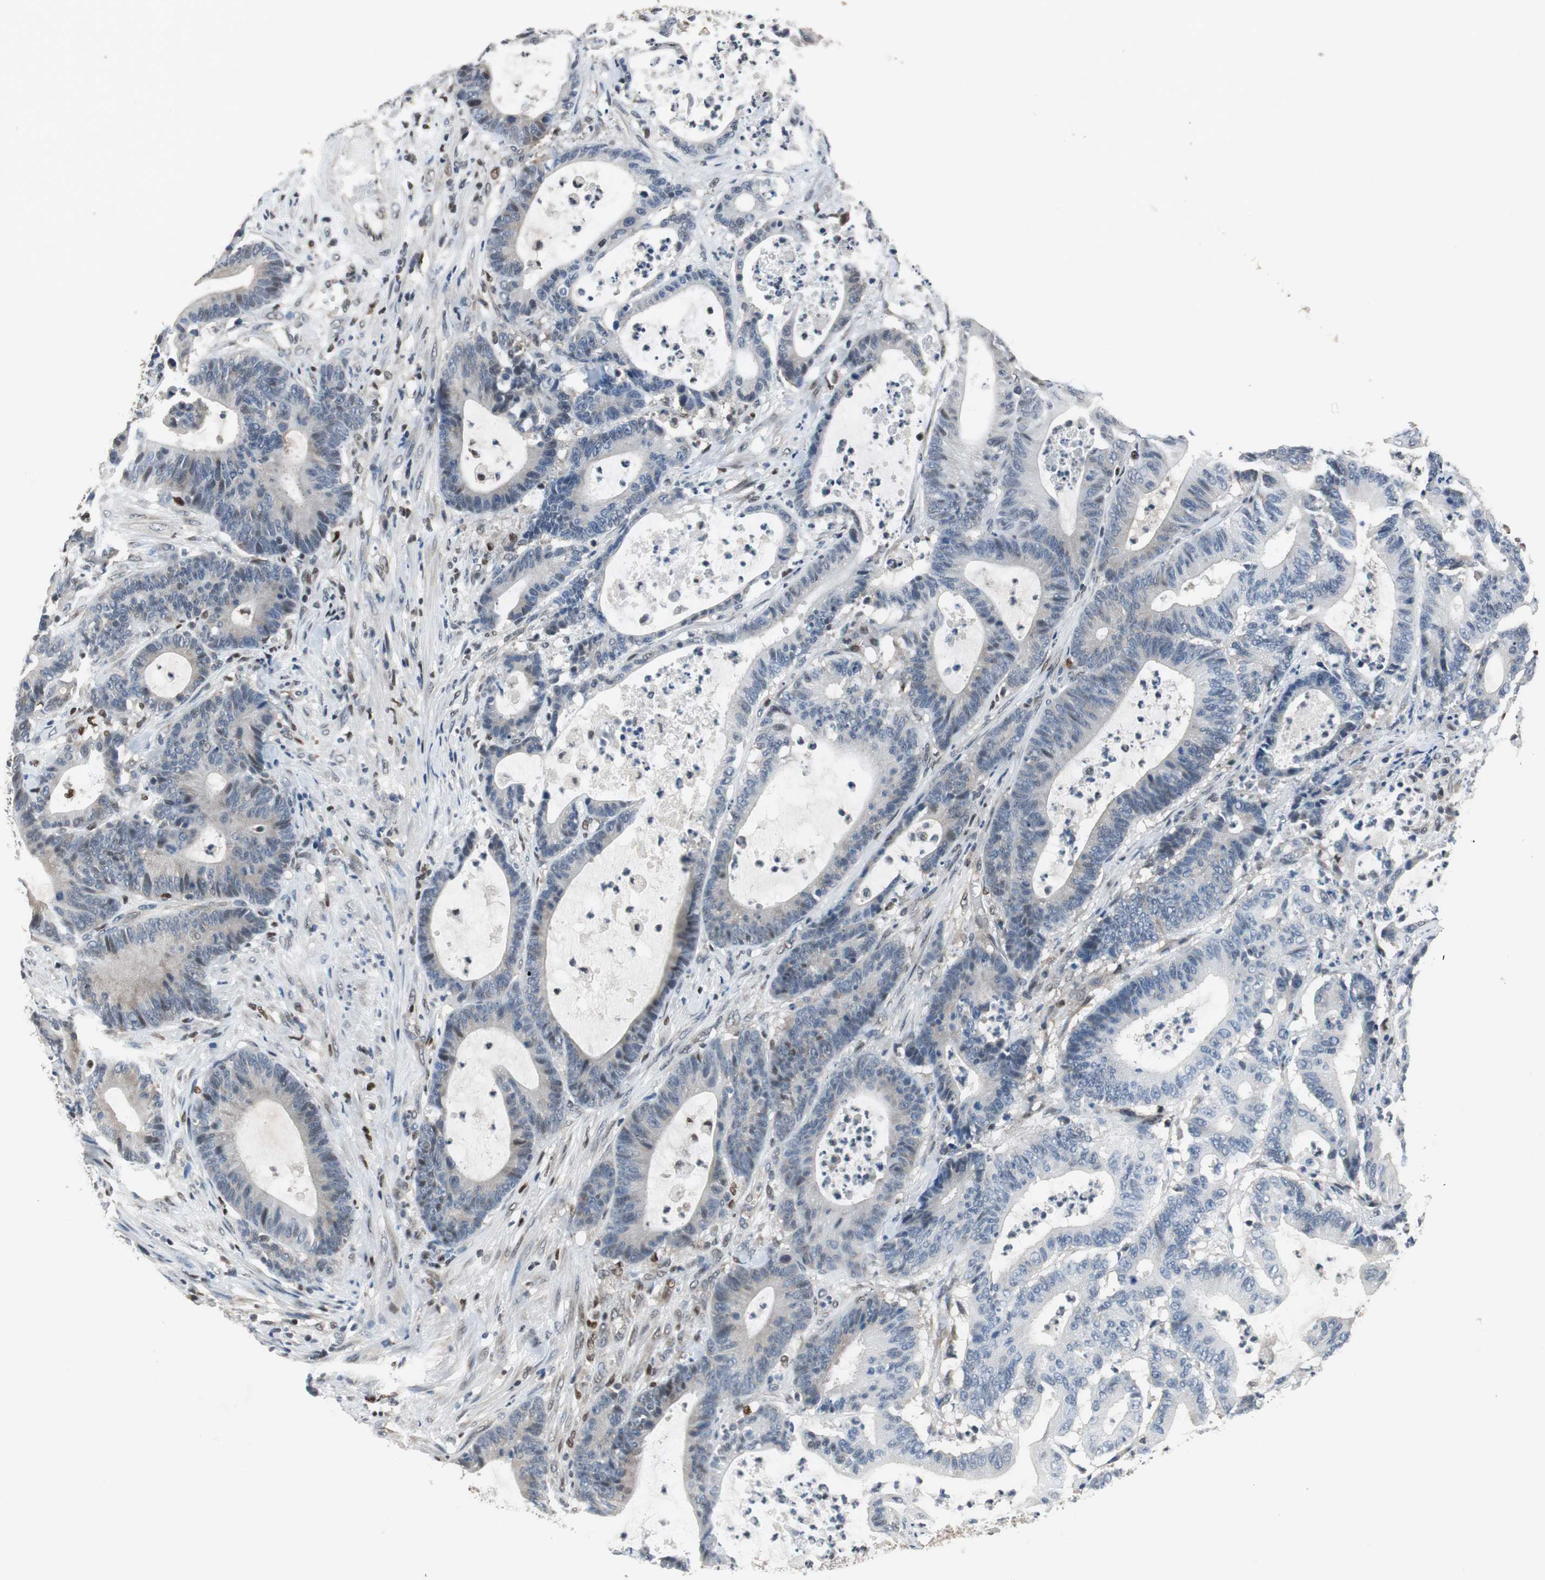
{"staining": {"intensity": "weak", "quantity": "<25%", "location": "cytoplasmic/membranous"}, "tissue": "colorectal cancer", "cell_type": "Tumor cells", "image_type": "cancer", "snomed": [{"axis": "morphology", "description": "Adenocarcinoma, NOS"}, {"axis": "topography", "description": "Colon"}], "caption": "There is no significant expression in tumor cells of adenocarcinoma (colorectal). The staining was performed using DAB (3,3'-diaminobenzidine) to visualize the protein expression in brown, while the nuclei were stained in blue with hematoxylin (Magnification: 20x).", "gene": "MAFB", "patient": {"sex": "female", "age": 84}}